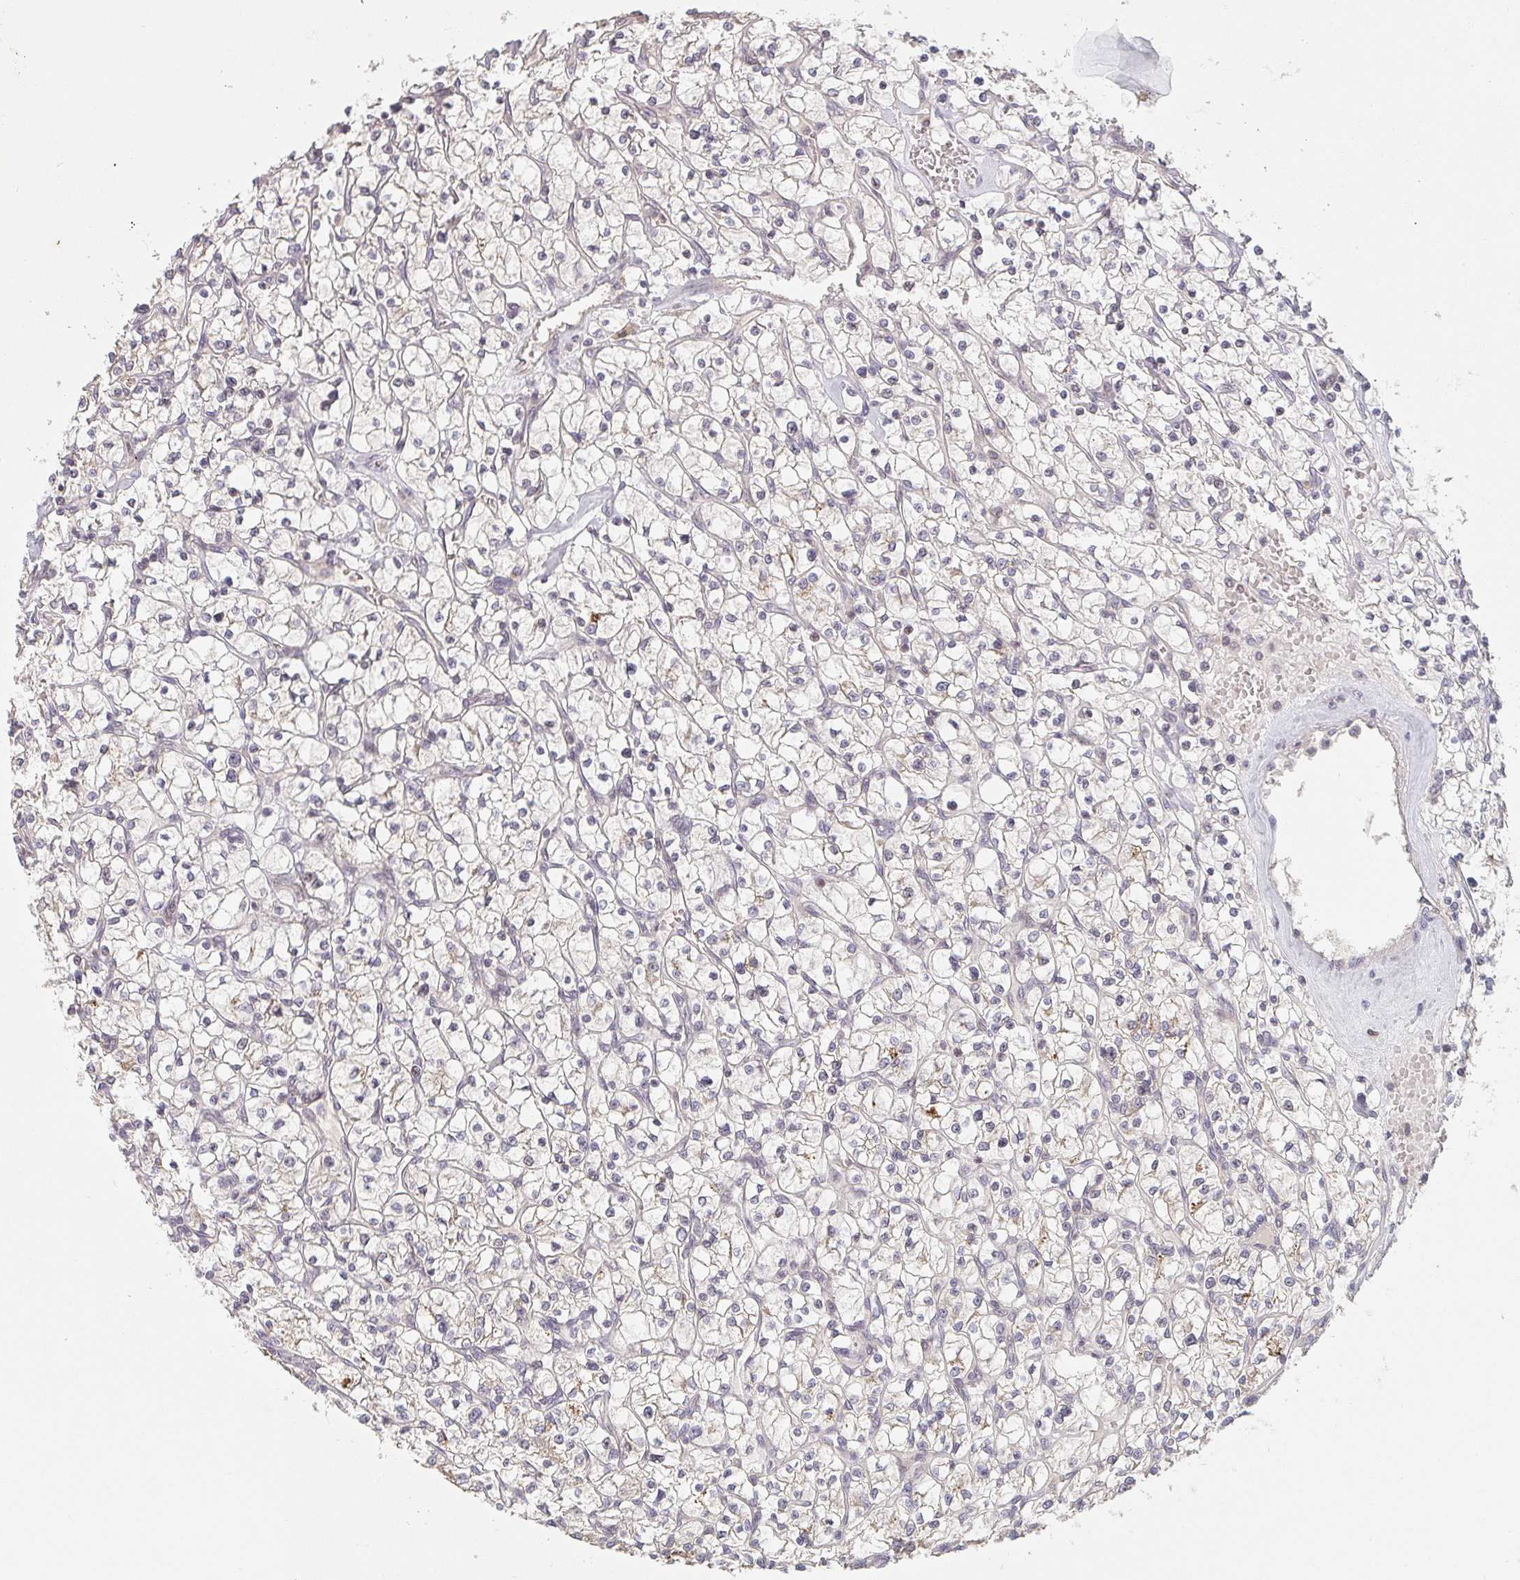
{"staining": {"intensity": "negative", "quantity": "none", "location": "none"}, "tissue": "renal cancer", "cell_type": "Tumor cells", "image_type": "cancer", "snomed": [{"axis": "morphology", "description": "Adenocarcinoma, NOS"}, {"axis": "topography", "description": "Kidney"}], "caption": "Immunohistochemistry micrograph of human adenocarcinoma (renal) stained for a protein (brown), which demonstrates no staining in tumor cells. The staining was performed using DAB (3,3'-diaminobenzidine) to visualize the protein expression in brown, while the nuclei were stained in blue with hematoxylin (Magnification: 20x).", "gene": "DCST1", "patient": {"sex": "female", "age": 64}}